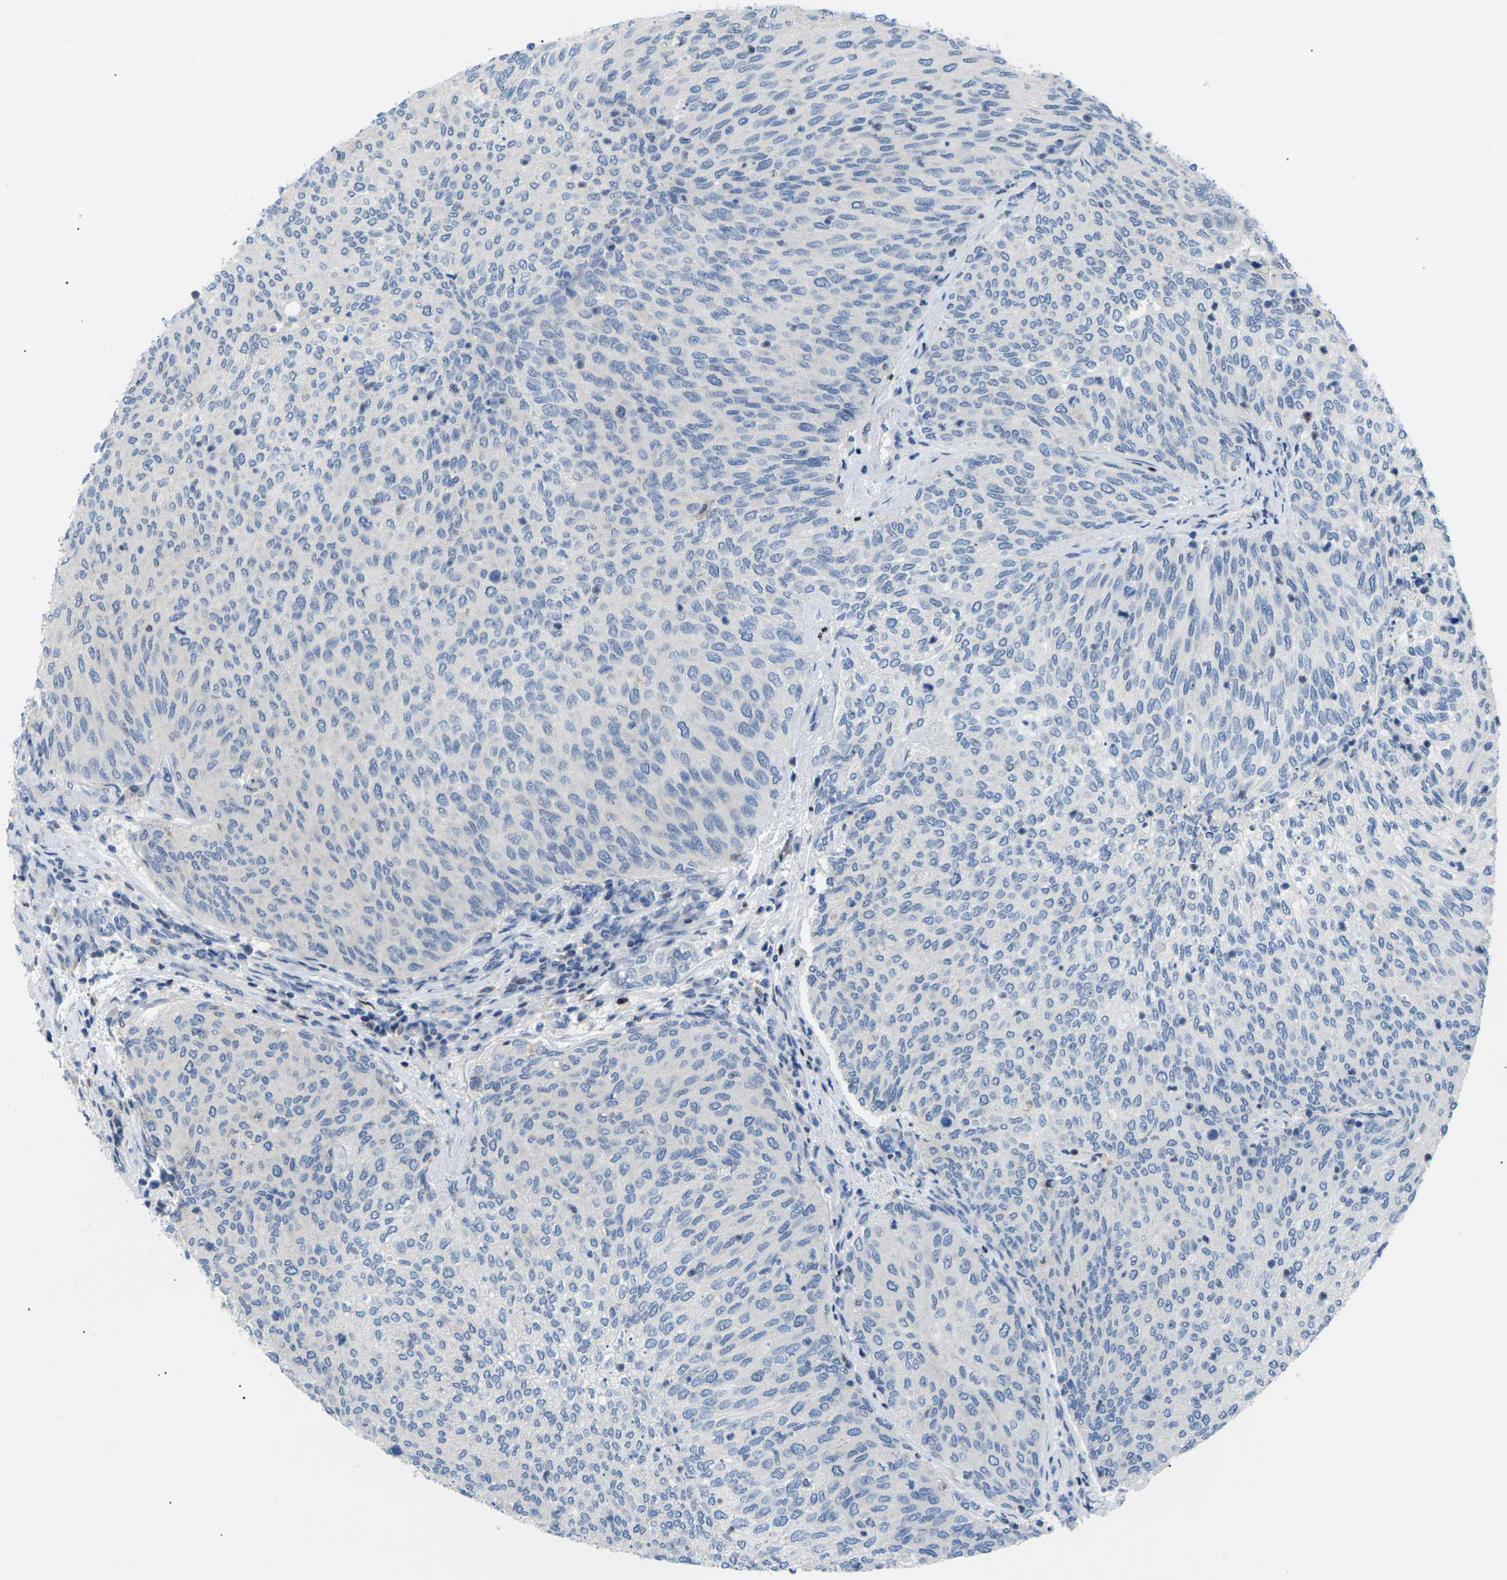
{"staining": {"intensity": "negative", "quantity": "none", "location": "none"}, "tissue": "urothelial cancer", "cell_type": "Tumor cells", "image_type": "cancer", "snomed": [{"axis": "morphology", "description": "Urothelial carcinoma, Low grade"}, {"axis": "topography", "description": "Urinary bladder"}], "caption": "An image of urothelial cancer stained for a protein exhibits no brown staining in tumor cells. (Brightfield microscopy of DAB IHC at high magnification).", "gene": "RPS6KA3", "patient": {"sex": "female", "age": 79}}